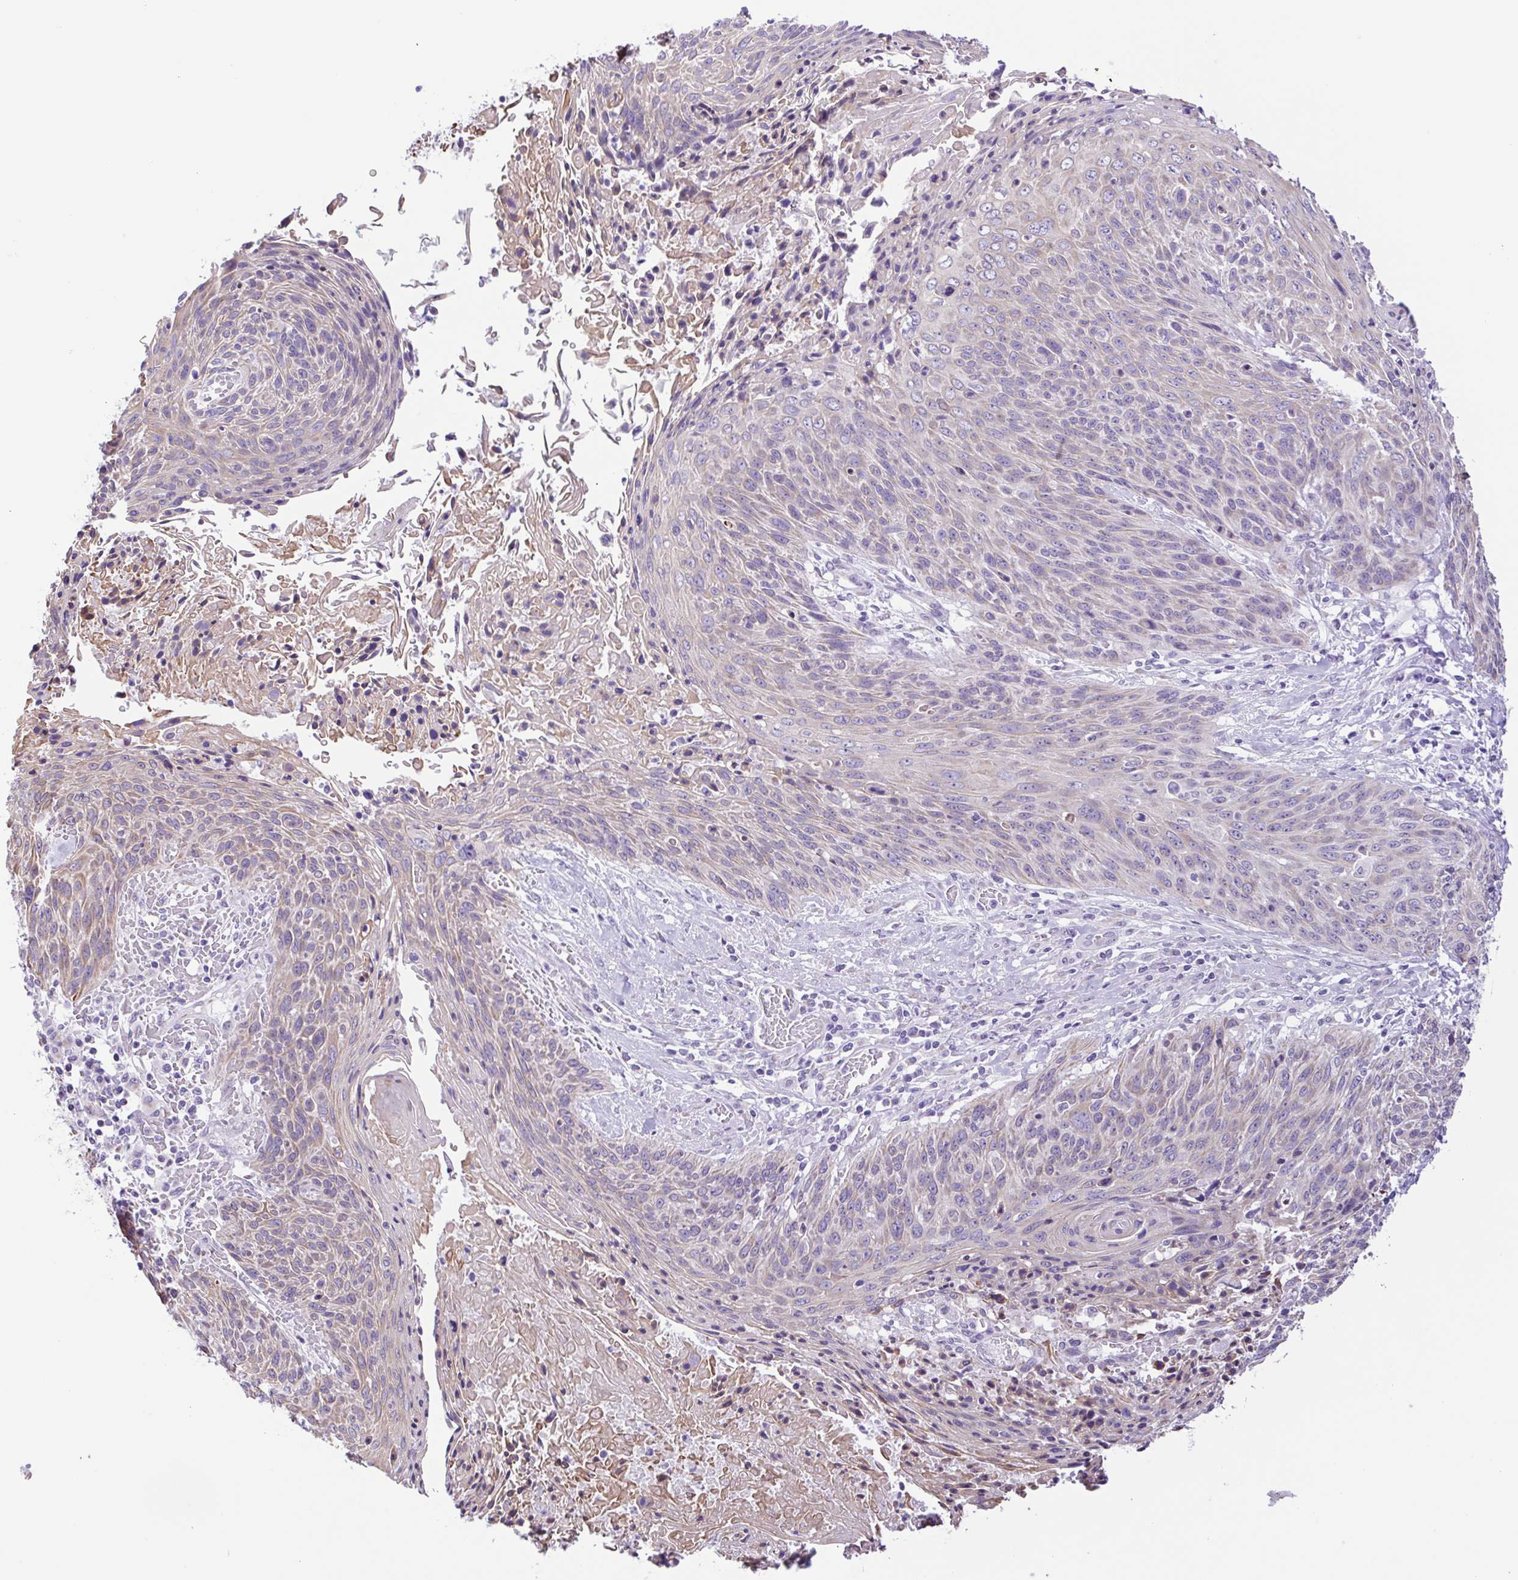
{"staining": {"intensity": "weak", "quantity": "<25%", "location": "cytoplasmic/membranous"}, "tissue": "cervical cancer", "cell_type": "Tumor cells", "image_type": "cancer", "snomed": [{"axis": "morphology", "description": "Squamous cell carcinoma, NOS"}, {"axis": "topography", "description": "Cervix"}], "caption": "Tumor cells are negative for brown protein staining in cervical cancer.", "gene": "TGM3", "patient": {"sex": "female", "age": 45}}